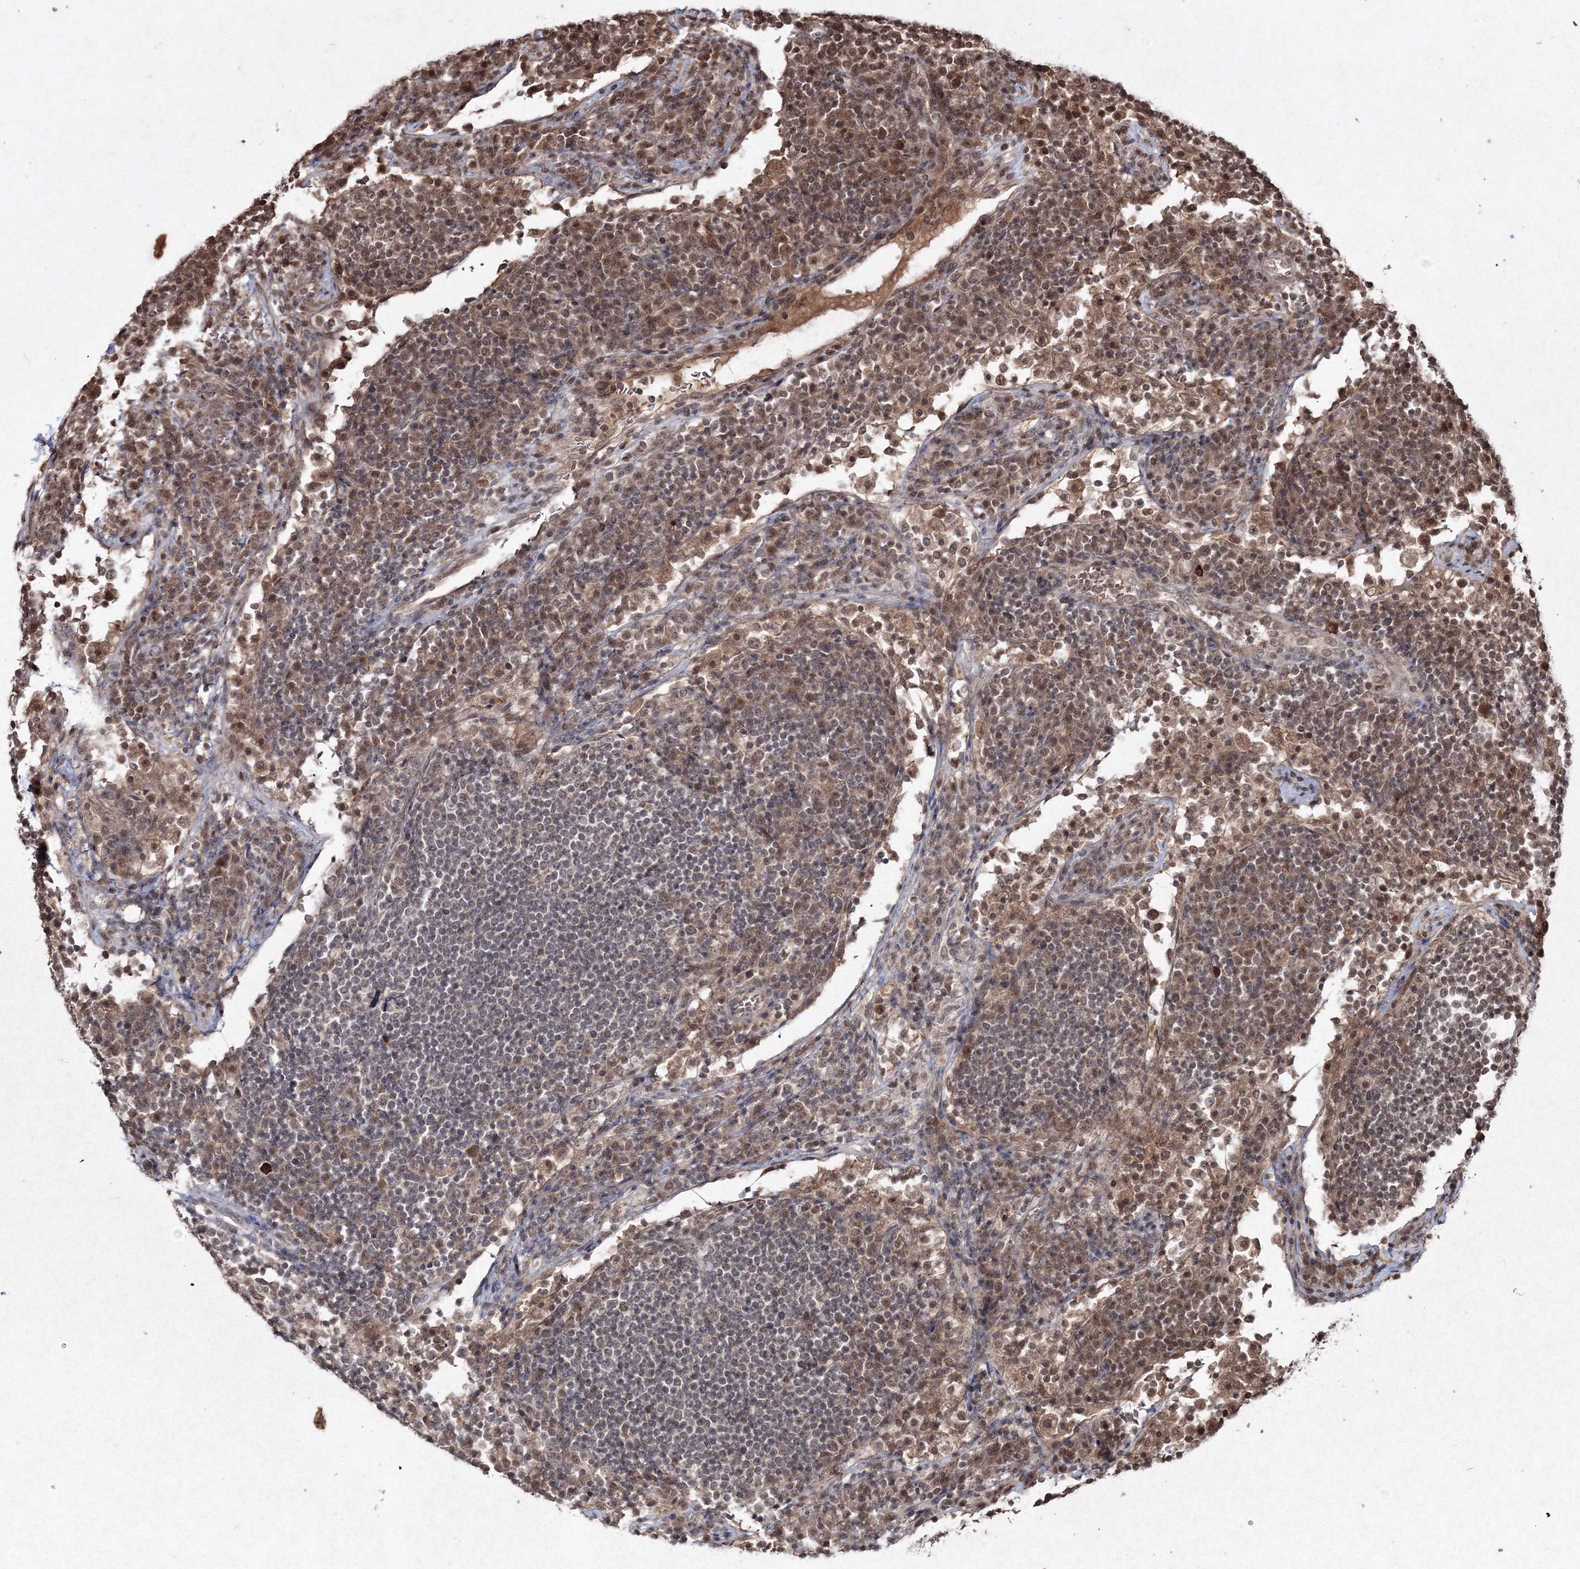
{"staining": {"intensity": "moderate", "quantity": ">75%", "location": "nuclear"}, "tissue": "lymph node", "cell_type": "Germinal center cells", "image_type": "normal", "snomed": [{"axis": "morphology", "description": "Normal tissue, NOS"}, {"axis": "topography", "description": "Lymph node"}], "caption": "This histopathology image shows IHC staining of unremarkable lymph node, with medium moderate nuclear staining in about >75% of germinal center cells.", "gene": "PEX13", "patient": {"sex": "female", "age": 53}}